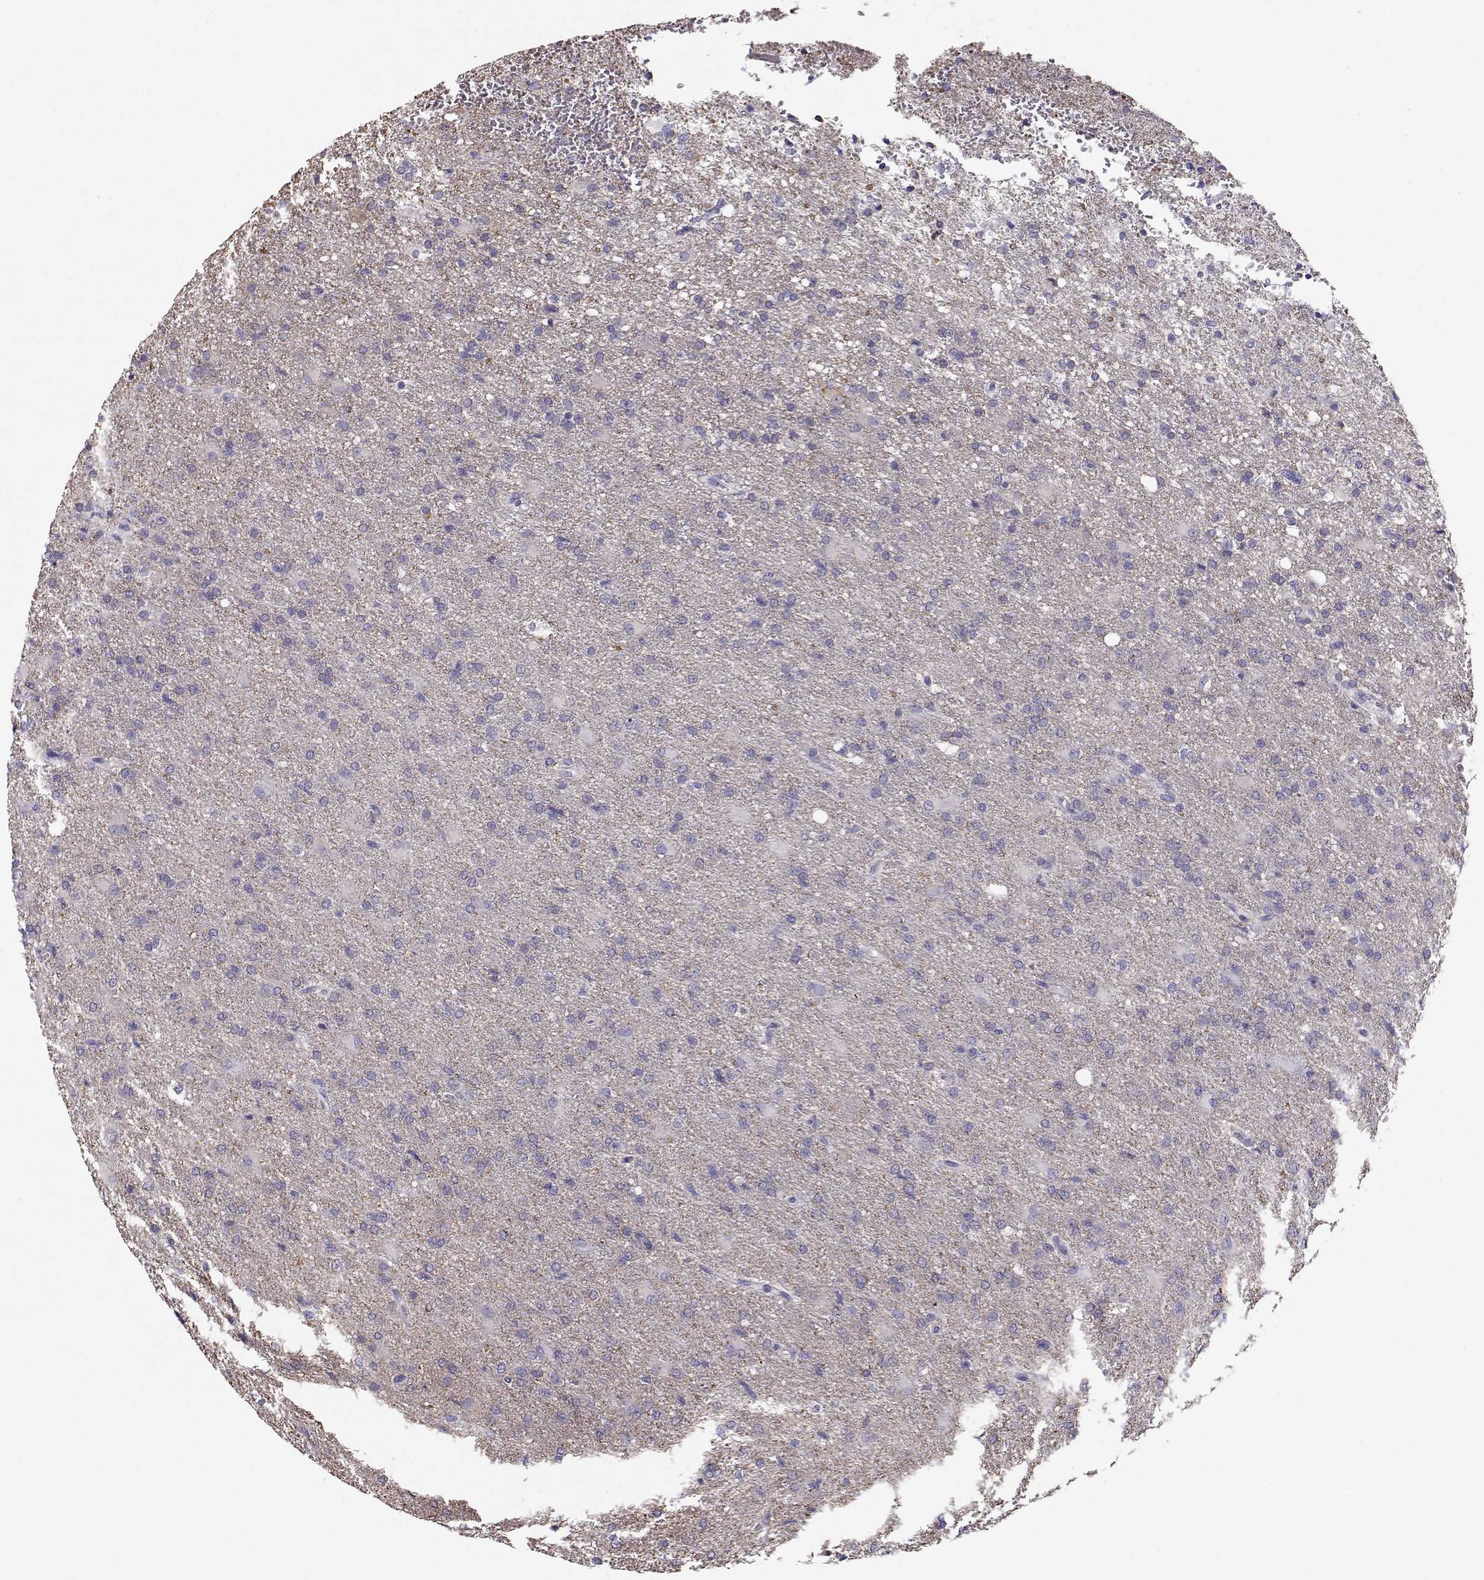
{"staining": {"intensity": "negative", "quantity": "none", "location": "none"}, "tissue": "glioma", "cell_type": "Tumor cells", "image_type": "cancer", "snomed": [{"axis": "morphology", "description": "Glioma, malignant, High grade"}, {"axis": "topography", "description": "Brain"}], "caption": "IHC of glioma displays no staining in tumor cells. (DAB (3,3'-diaminobenzidine) IHC visualized using brightfield microscopy, high magnification).", "gene": "RBM44", "patient": {"sex": "male", "age": 68}}